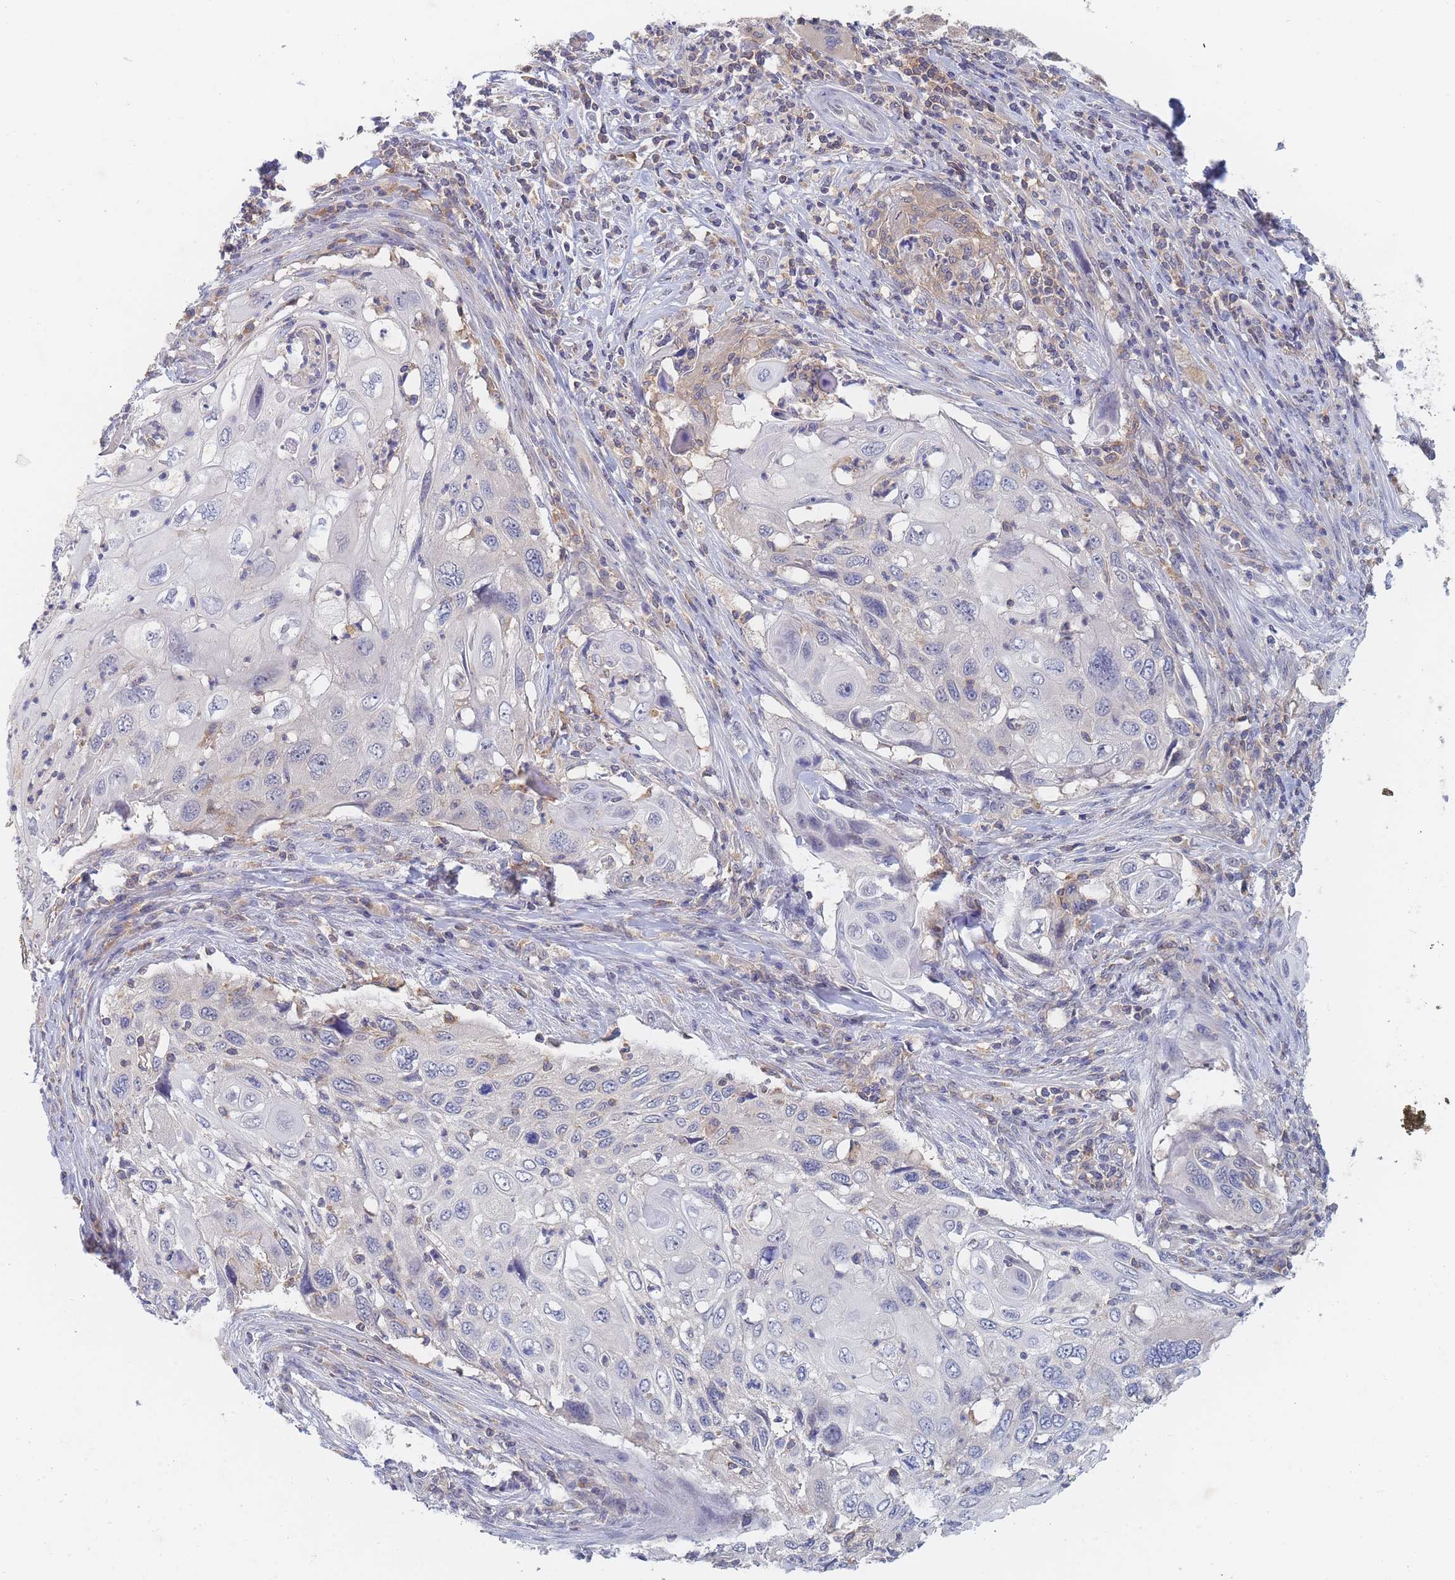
{"staining": {"intensity": "negative", "quantity": "none", "location": "none"}, "tissue": "cervical cancer", "cell_type": "Tumor cells", "image_type": "cancer", "snomed": [{"axis": "morphology", "description": "Squamous cell carcinoma, NOS"}, {"axis": "topography", "description": "Cervix"}], "caption": "This is an immunohistochemistry image of squamous cell carcinoma (cervical). There is no positivity in tumor cells.", "gene": "PPP6C", "patient": {"sex": "female", "age": 70}}